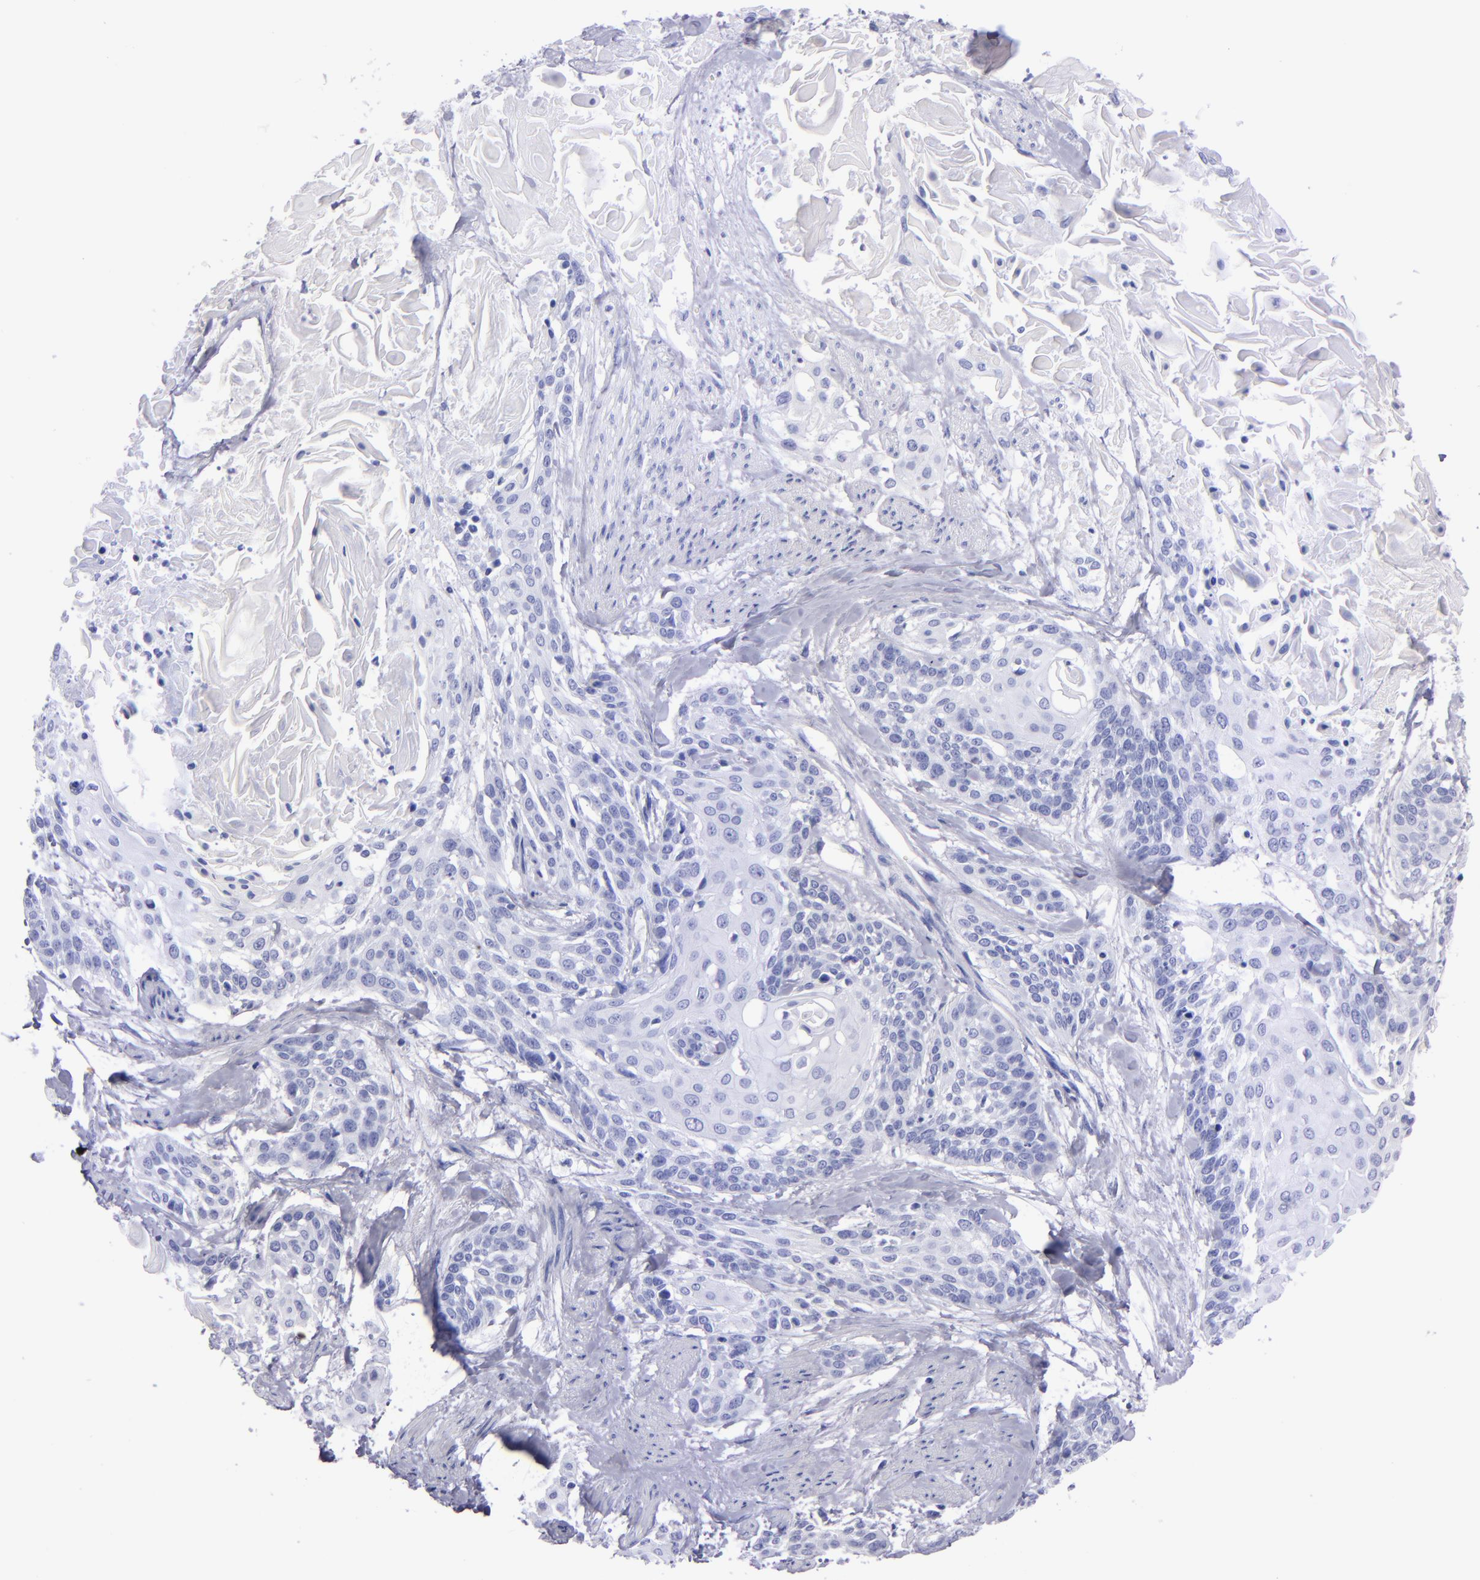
{"staining": {"intensity": "negative", "quantity": "none", "location": "none"}, "tissue": "cervical cancer", "cell_type": "Tumor cells", "image_type": "cancer", "snomed": [{"axis": "morphology", "description": "Squamous cell carcinoma, NOS"}, {"axis": "topography", "description": "Cervix"}], "caption": "There is no significant expression in tumor cells of squamous cell carcinoma (cervical).", "gene": "CD38", "patient": {"sex": "female", "age": 57}}